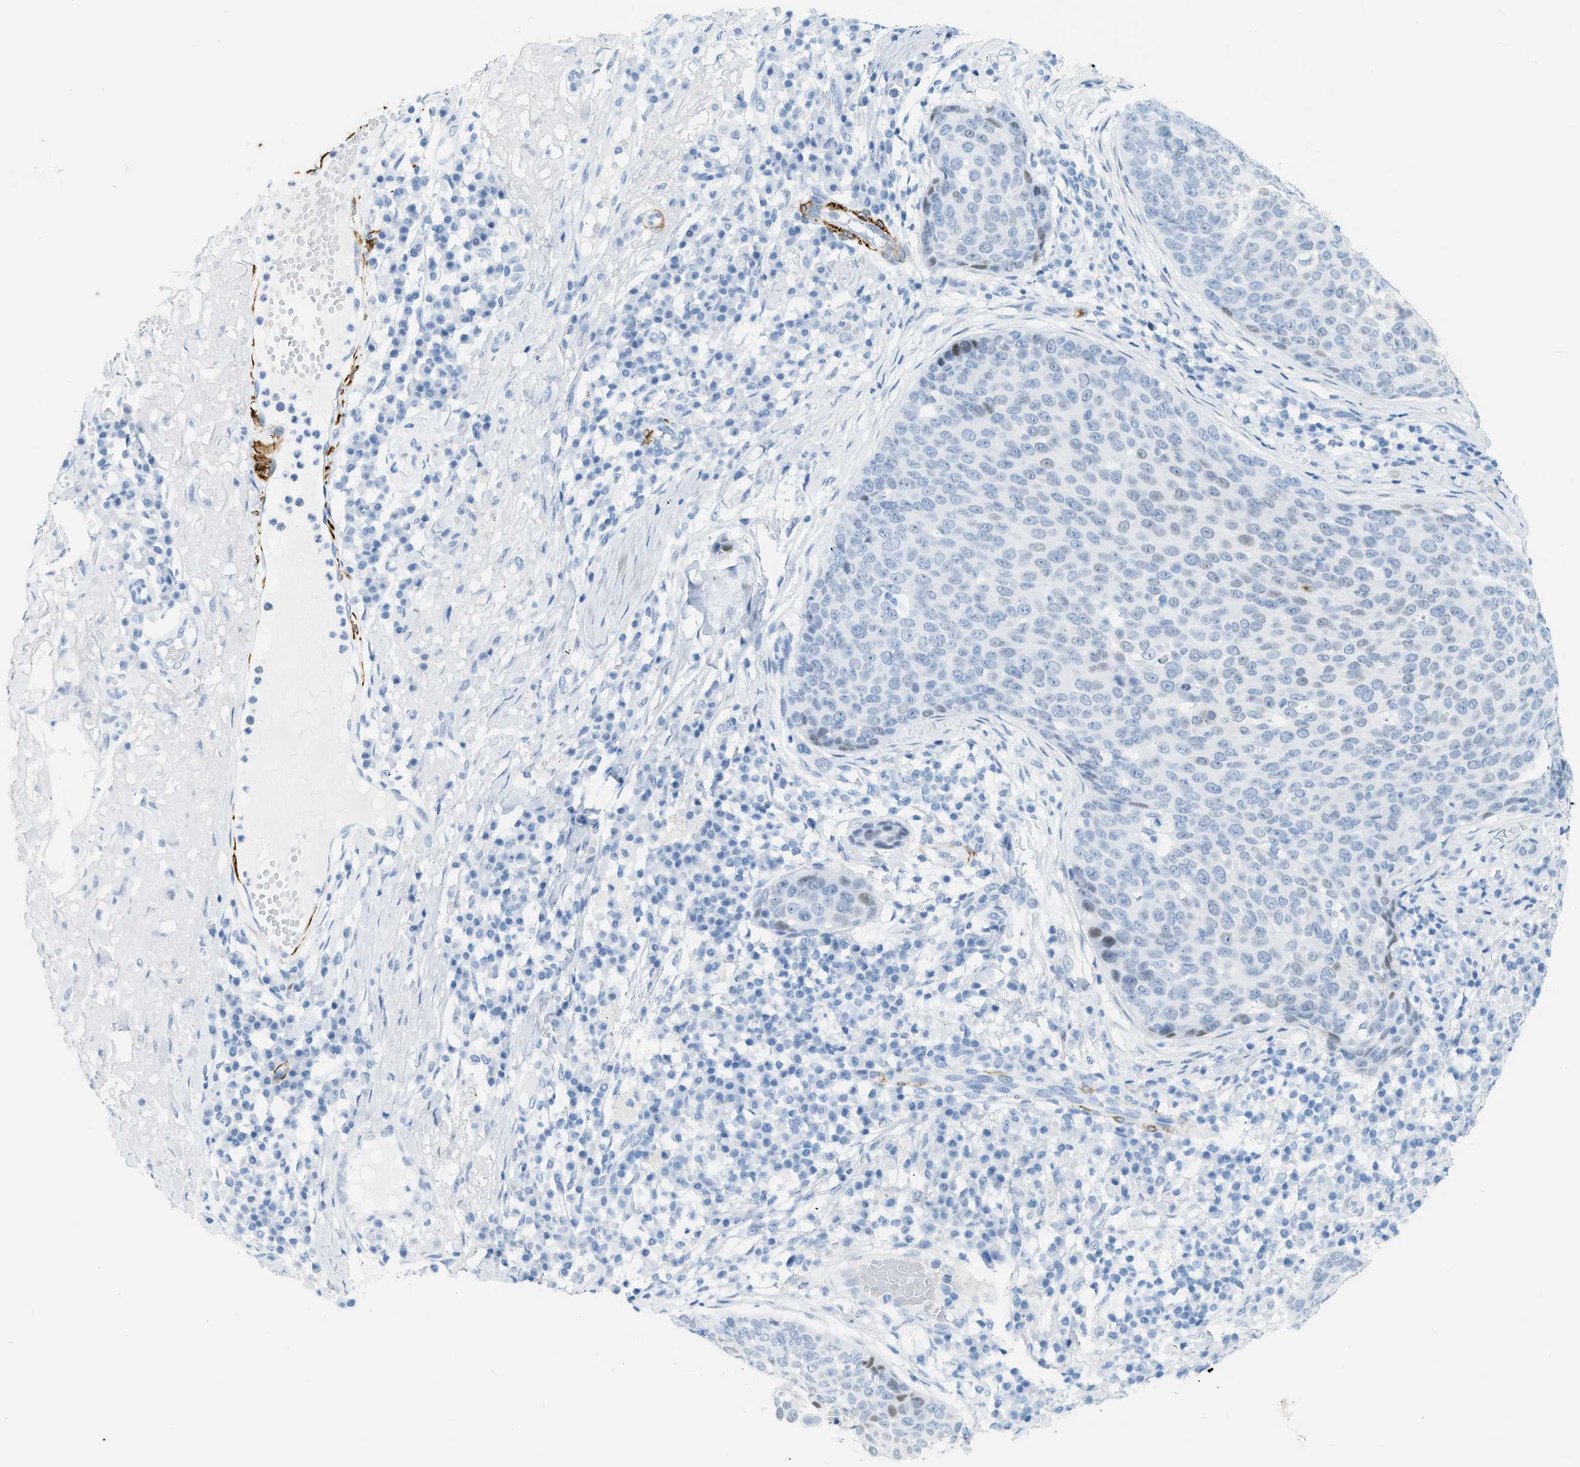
{"staining": {"intensity": "negative", "quantity": "none", "location": "none"}, "tissue": "skin cancer", "cell_type": "Tumor cells", "image_type": "cancer", "snomed": [{"axis": "morphology", "description": "Squamous cell carcinoma in situ, NOS"}, {"axis": "morphology", "description": "Squamous cell carcinoma, NOS"}, {"axis": "topography", "description": "Skin"}], "caption": "An immunohistochemistry (IHC) micrograph of skin squamous cell carcinoma is shown. There is no staining in tumor cells of skin squamous cell carcinoma.", "gene": "DES", "patient": {"sex": "male", "age": 93}}